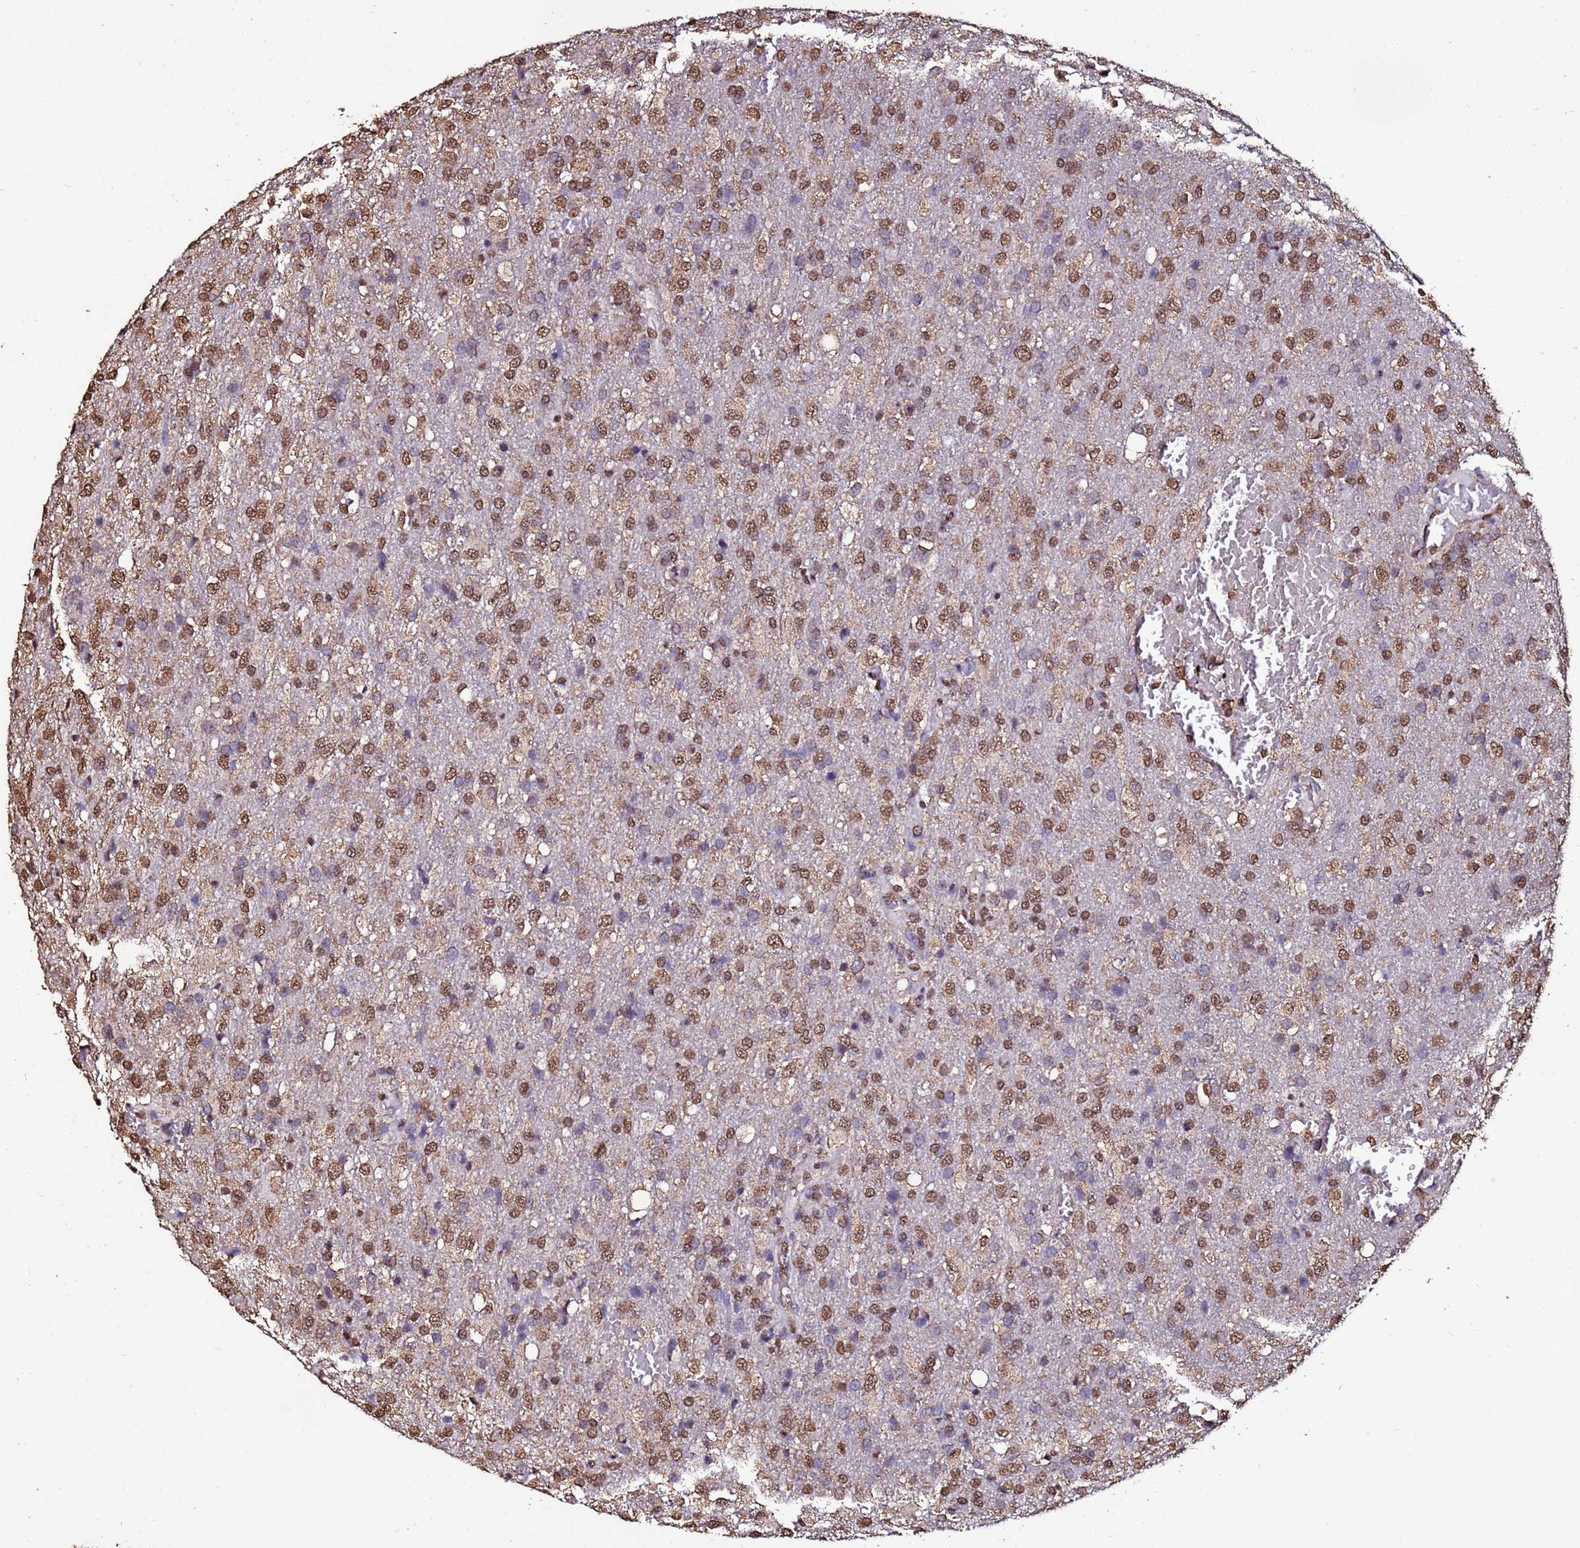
{"staining": {"intensity": "moderate", "quantity": ">75%", "location": "nuclear"}, "tissue": "glioma", "cell_type": "Tumor cells", "image_type": "cancer", "snomed": [{"axis": "morphology", "description": "Glioma, malignant, High grade"}, {"axis": "topography", "description": "Brain"}], "caption": "IHC image of human glioma stained for a protein (brown), which reveals medium levels of moderate nuclear staining in about >75% of tumor cells.", "gene": "TRIP6", "patient": {"sex": "female", "age": 74}}